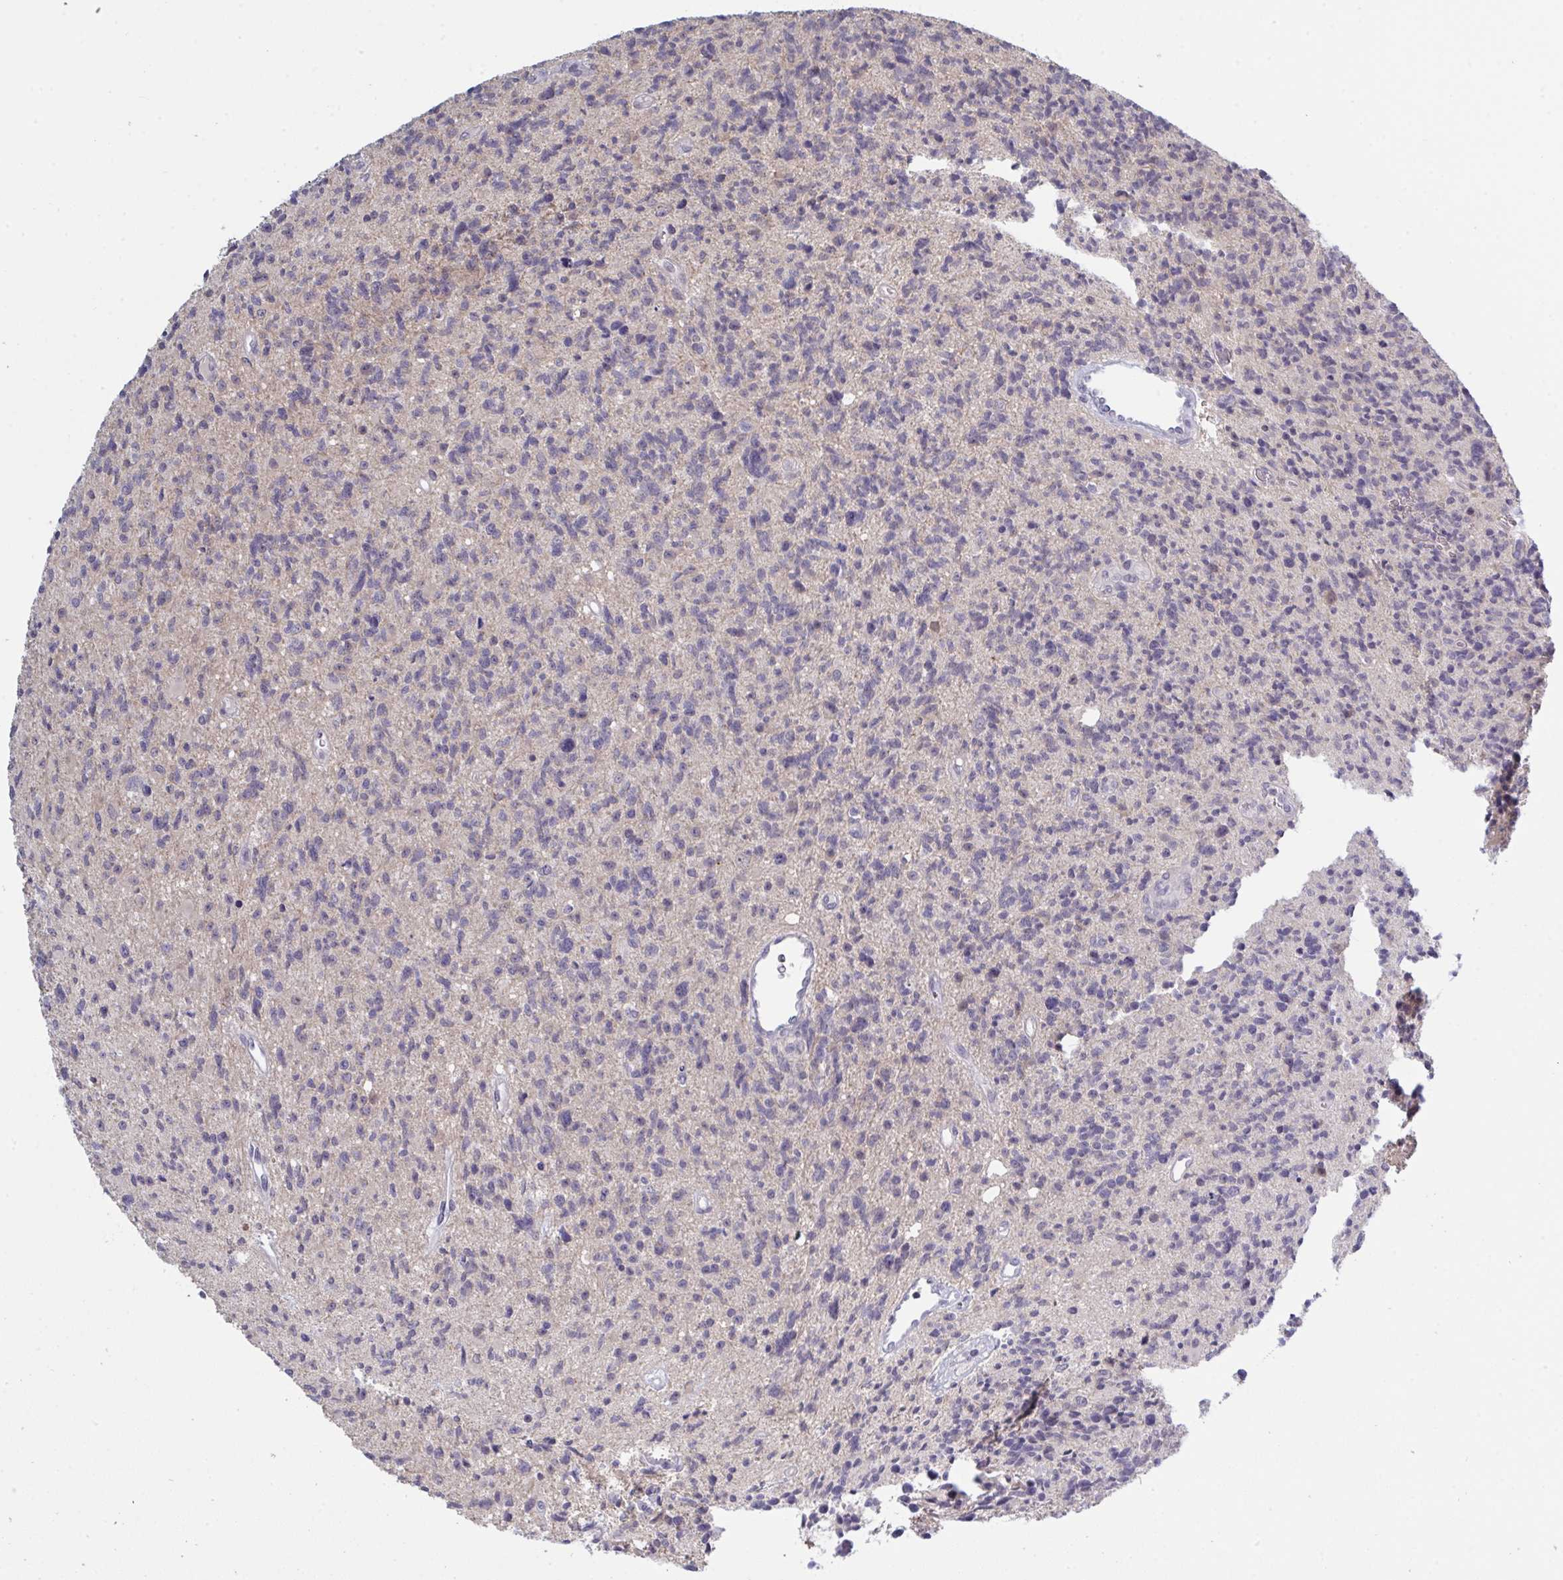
{"staining": {"intensity": "negative", "quantity": "none", "location": "none"}, "tissue": "glioma", "cell_type": "Tumor cells", "image_type": "cancer", "snomed": [{"axis": "morphology", "description": "Glioma, malignant, High grade"}, {"axis": "topography", "description": "Brain"}], "caption": "Glioma stained for a protein using immunohistochemistry demonstrates no expression tumor cells.", "gene": "ZNF784", "patient": {"sex": "male", "age": 29}}